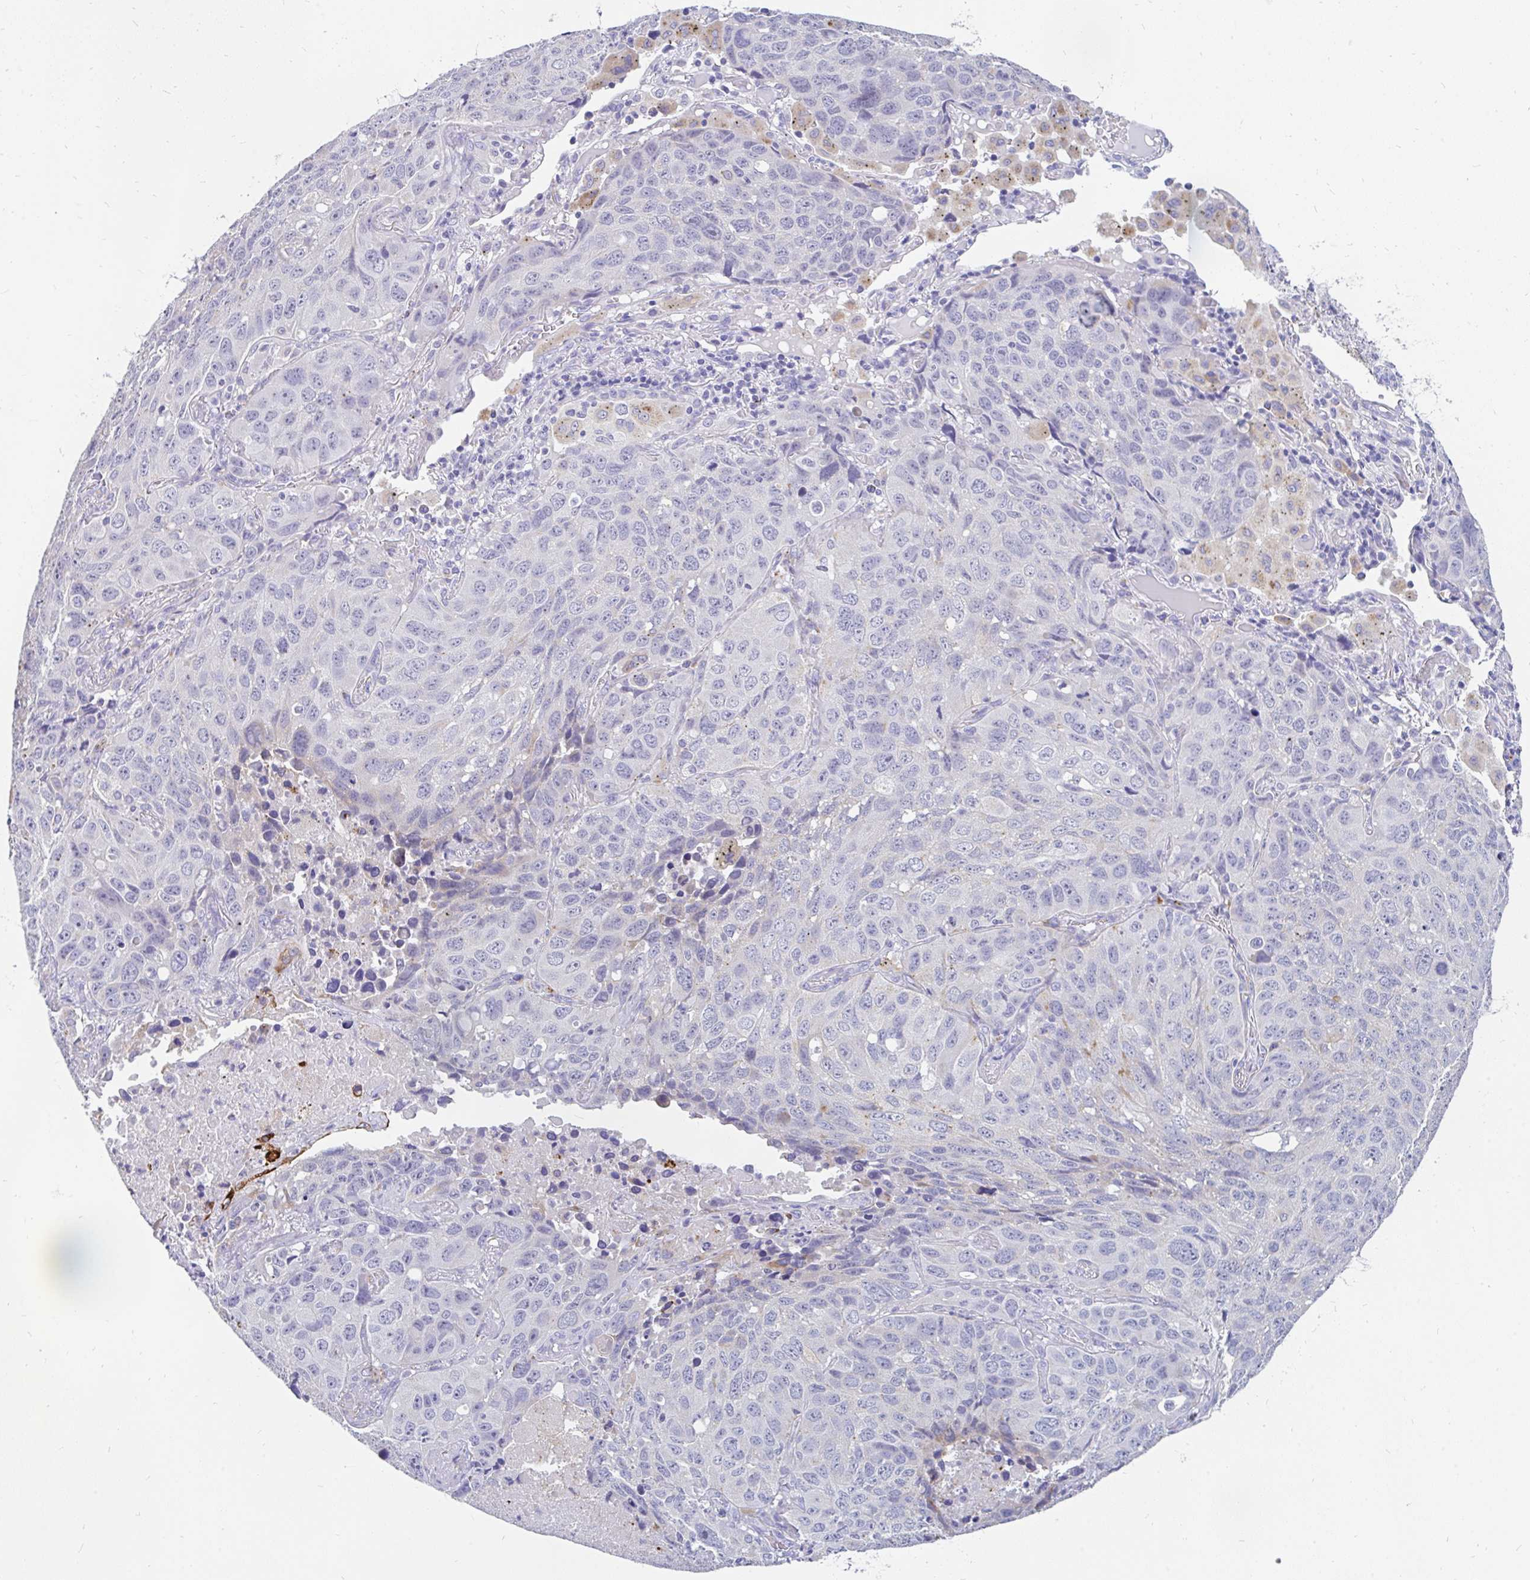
{"staining": {"intensity": "negative", "quantity": "none", "location": "none"}, "tissue": "lung cancer", "cell_type": "Tumor cells", "image_type": "cancer", "snomed": [{"axis": "morphology", "description": "Squamous cell carcinoma, NOS"}, {"axis": "topography", "description": "Lung"}], "caption": "Lung cancer (squamous cell carcinoma) was stained to show a protein in brown. There is no significant expression in tumor cells.", "gene": "INTS5", "patient": {"sex": "male", "age": 60}}